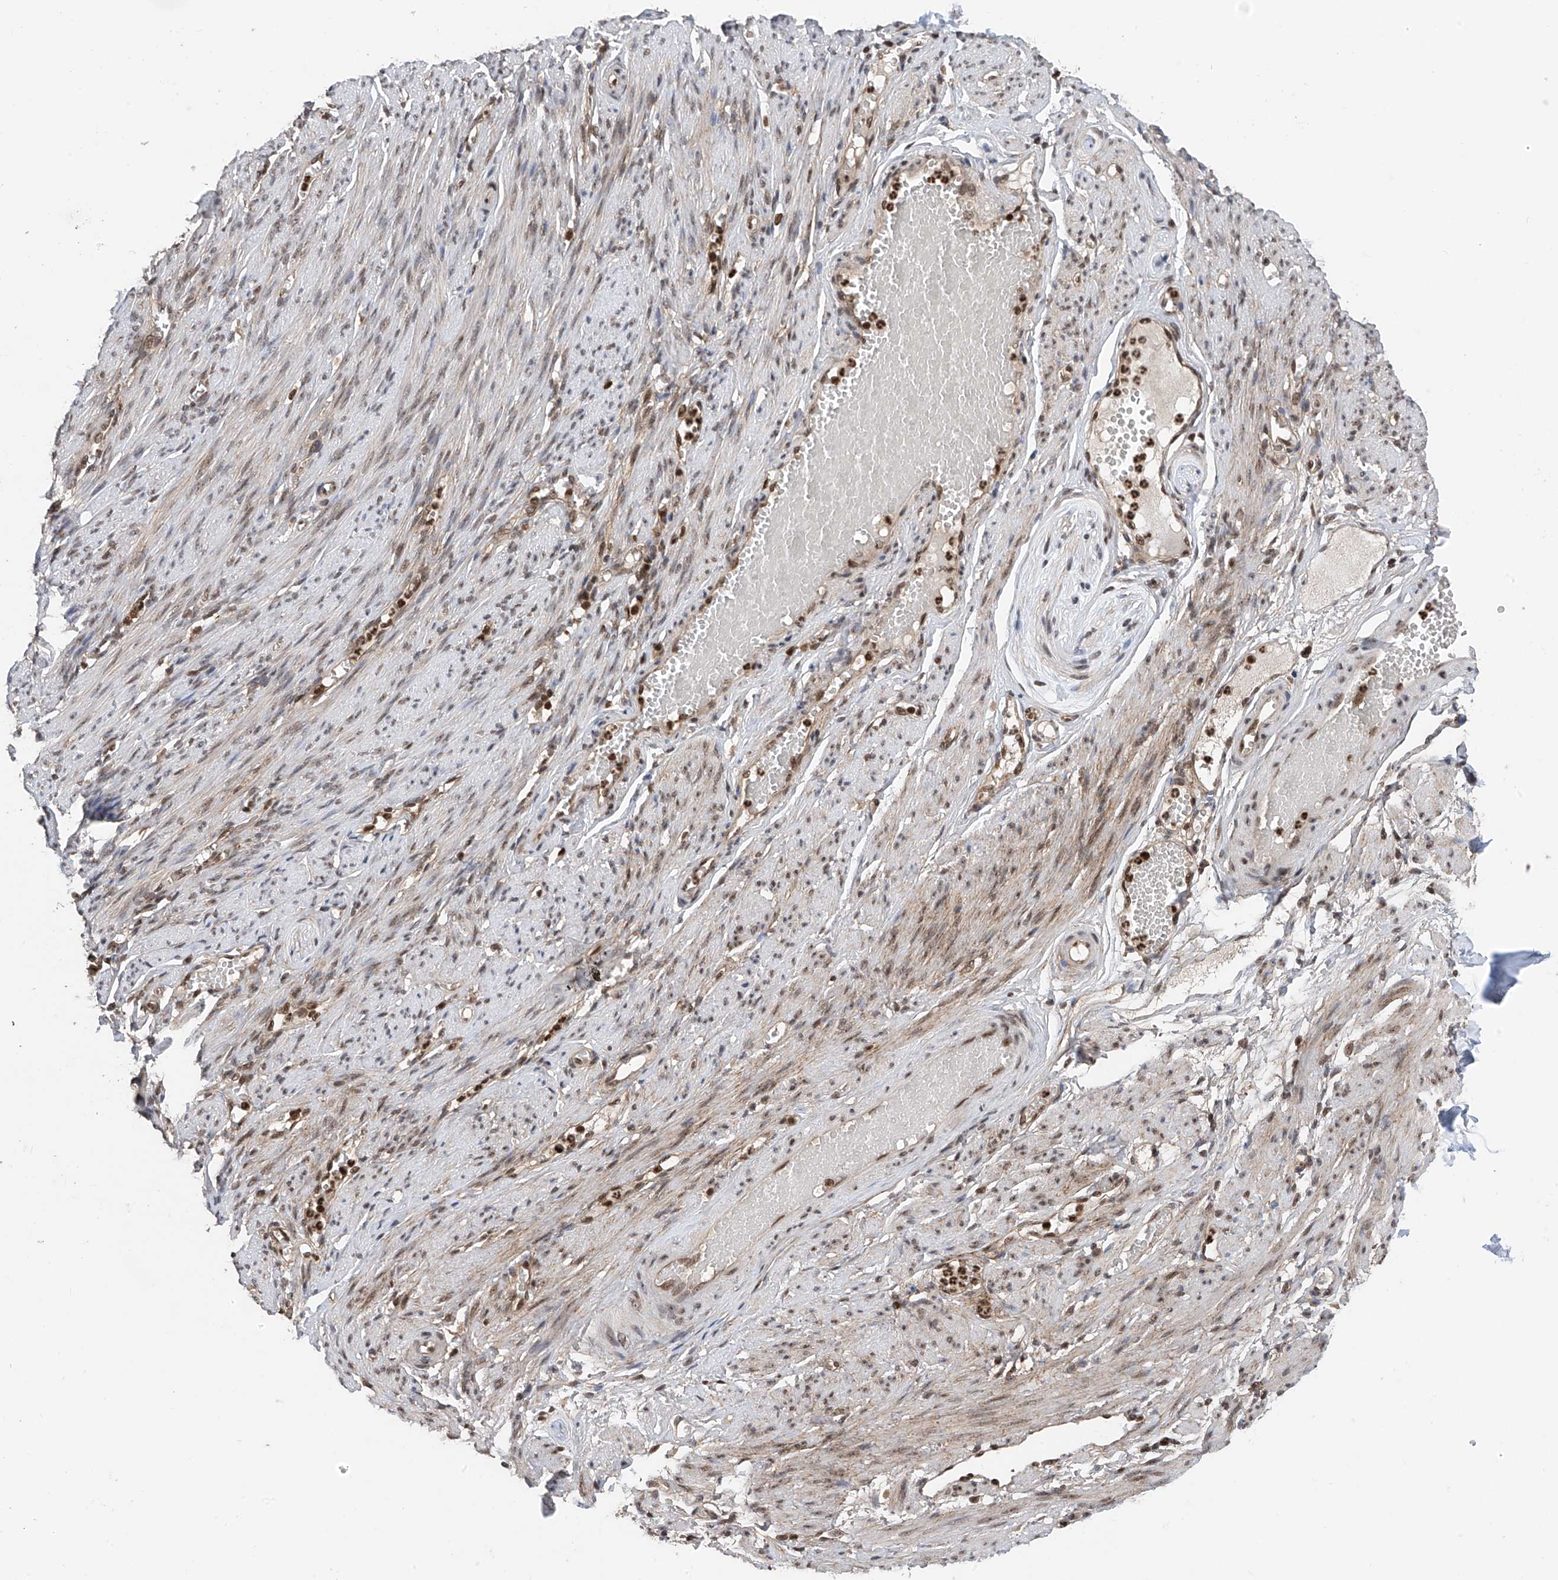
{"staining": {"intensity": "weak", "quantity": ">75%", "location": "cytoplasmic/membranous"}, "tissue": "adipose tissue", "cell_type": "Adipocytes", "image_type": "normal", "snomed": [{"axis": "morphology", "description": "Normal tissue, NOS"}, {"axis": "topography", "description": "Smooth muscle"}, {"axis": "topography", "description": "Peripheral nerve tissue"}], "caption": "A high-resolution image shows IHC staining of normal adipose tissue, which shows weak cytoplasmic/membranous positivity in approximately >75% of adipocytes. The staining was performed using DAB (3,3'-diaminobenzidine), with brown indicating positive protein expression. Nuclei are stained blue with hematoxylin.", "gene": "DNAJC9", "patient": {"sex": "female", "age": 39}}